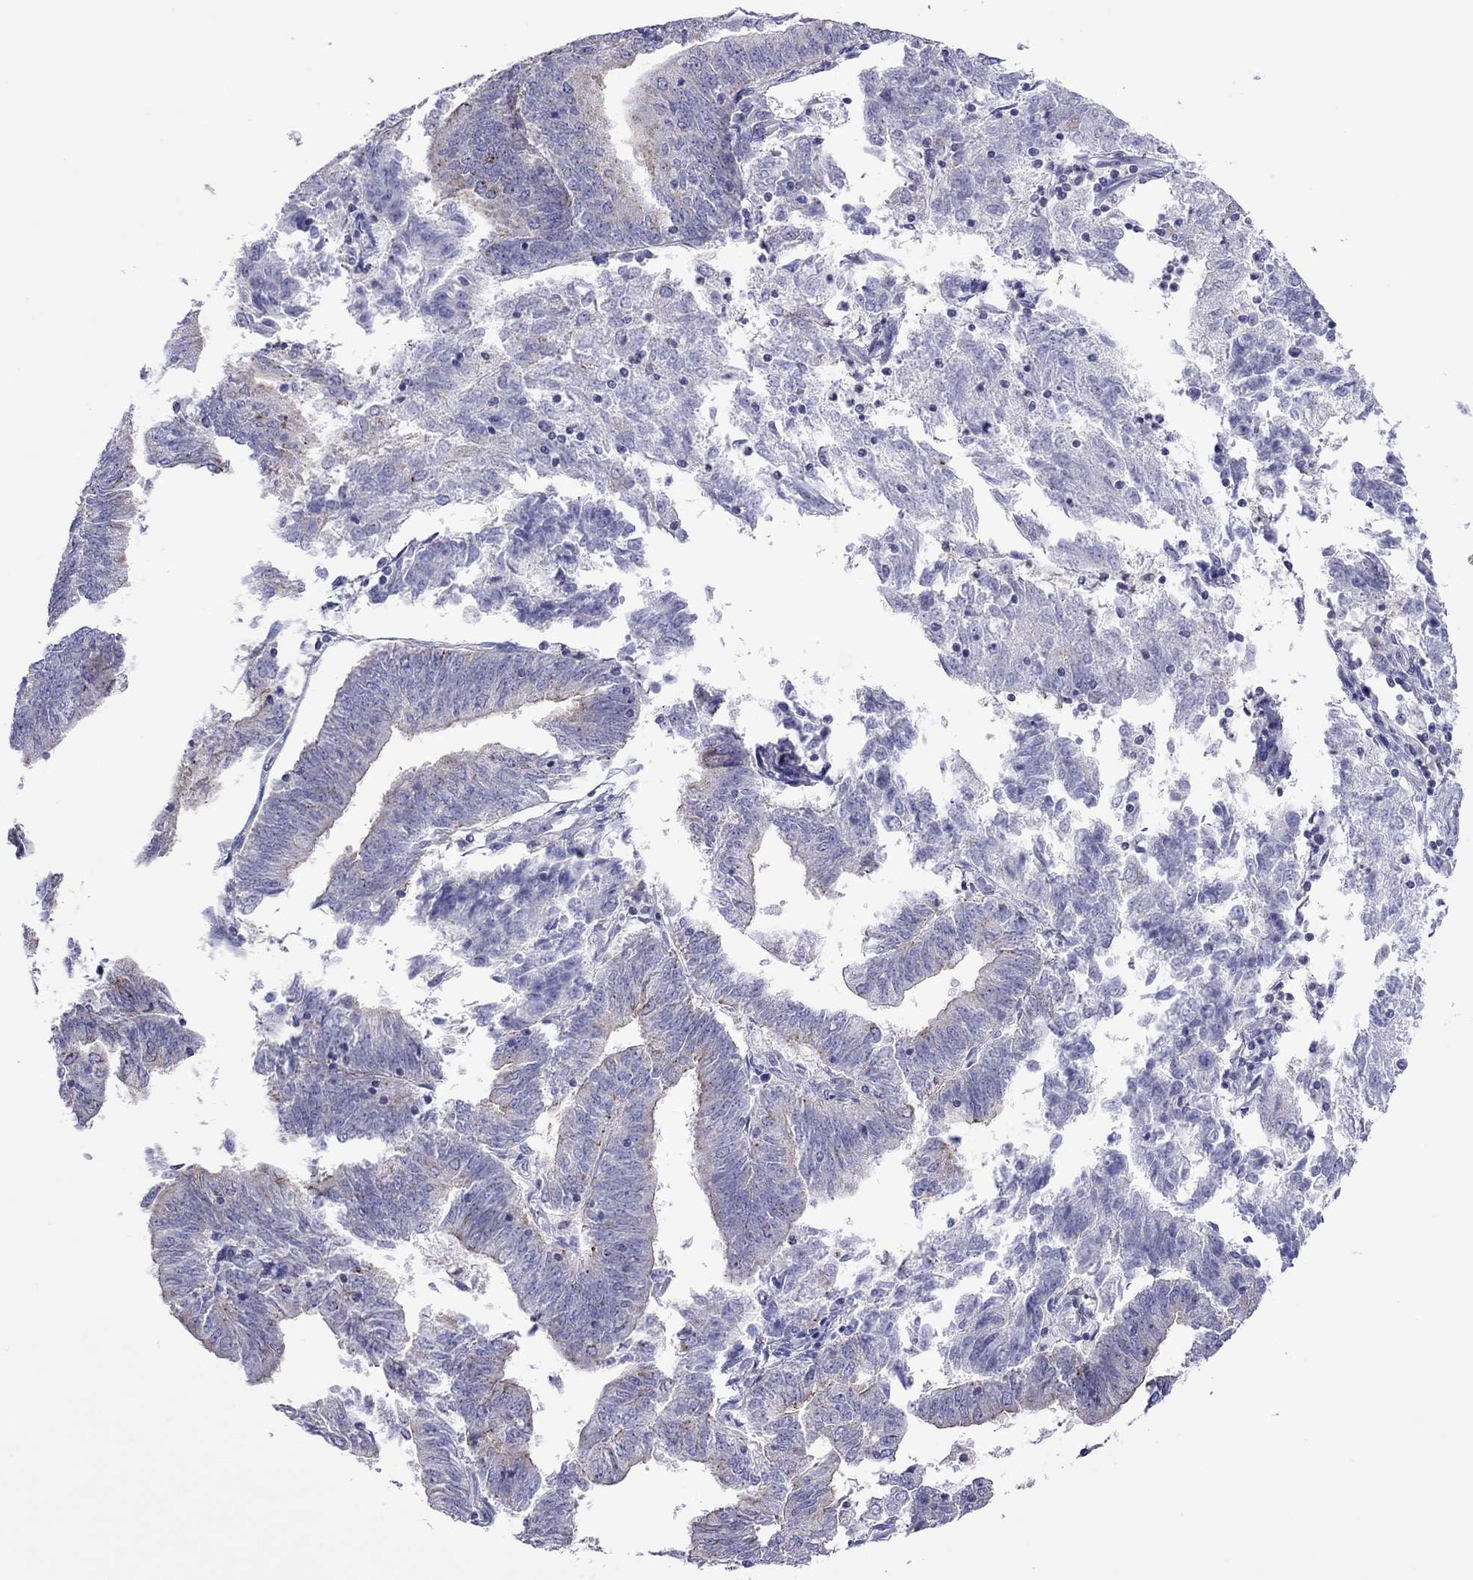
{"staining": {"intensity": "negative", "quantity": "none", "location": "none"}, "tissue": "endometrial cancer", "cell_type": "Tumor cells", "image_type": "cancer", "snomed": [{"axis": "morphology", "description": "Adenocarcinoma, NOS"}, {"axis": "topography", "description": "Endometrium"}], "caption": "IHC of human endometrial cancer demonstrates no expression in tumor cells. (DAB (3,3'-diaminobenzidine) immunohistochemistry (IHC) with hematoxylin counter stain).", "gene": "MPZ", "patient": {"sex": "female", "age": 82}}